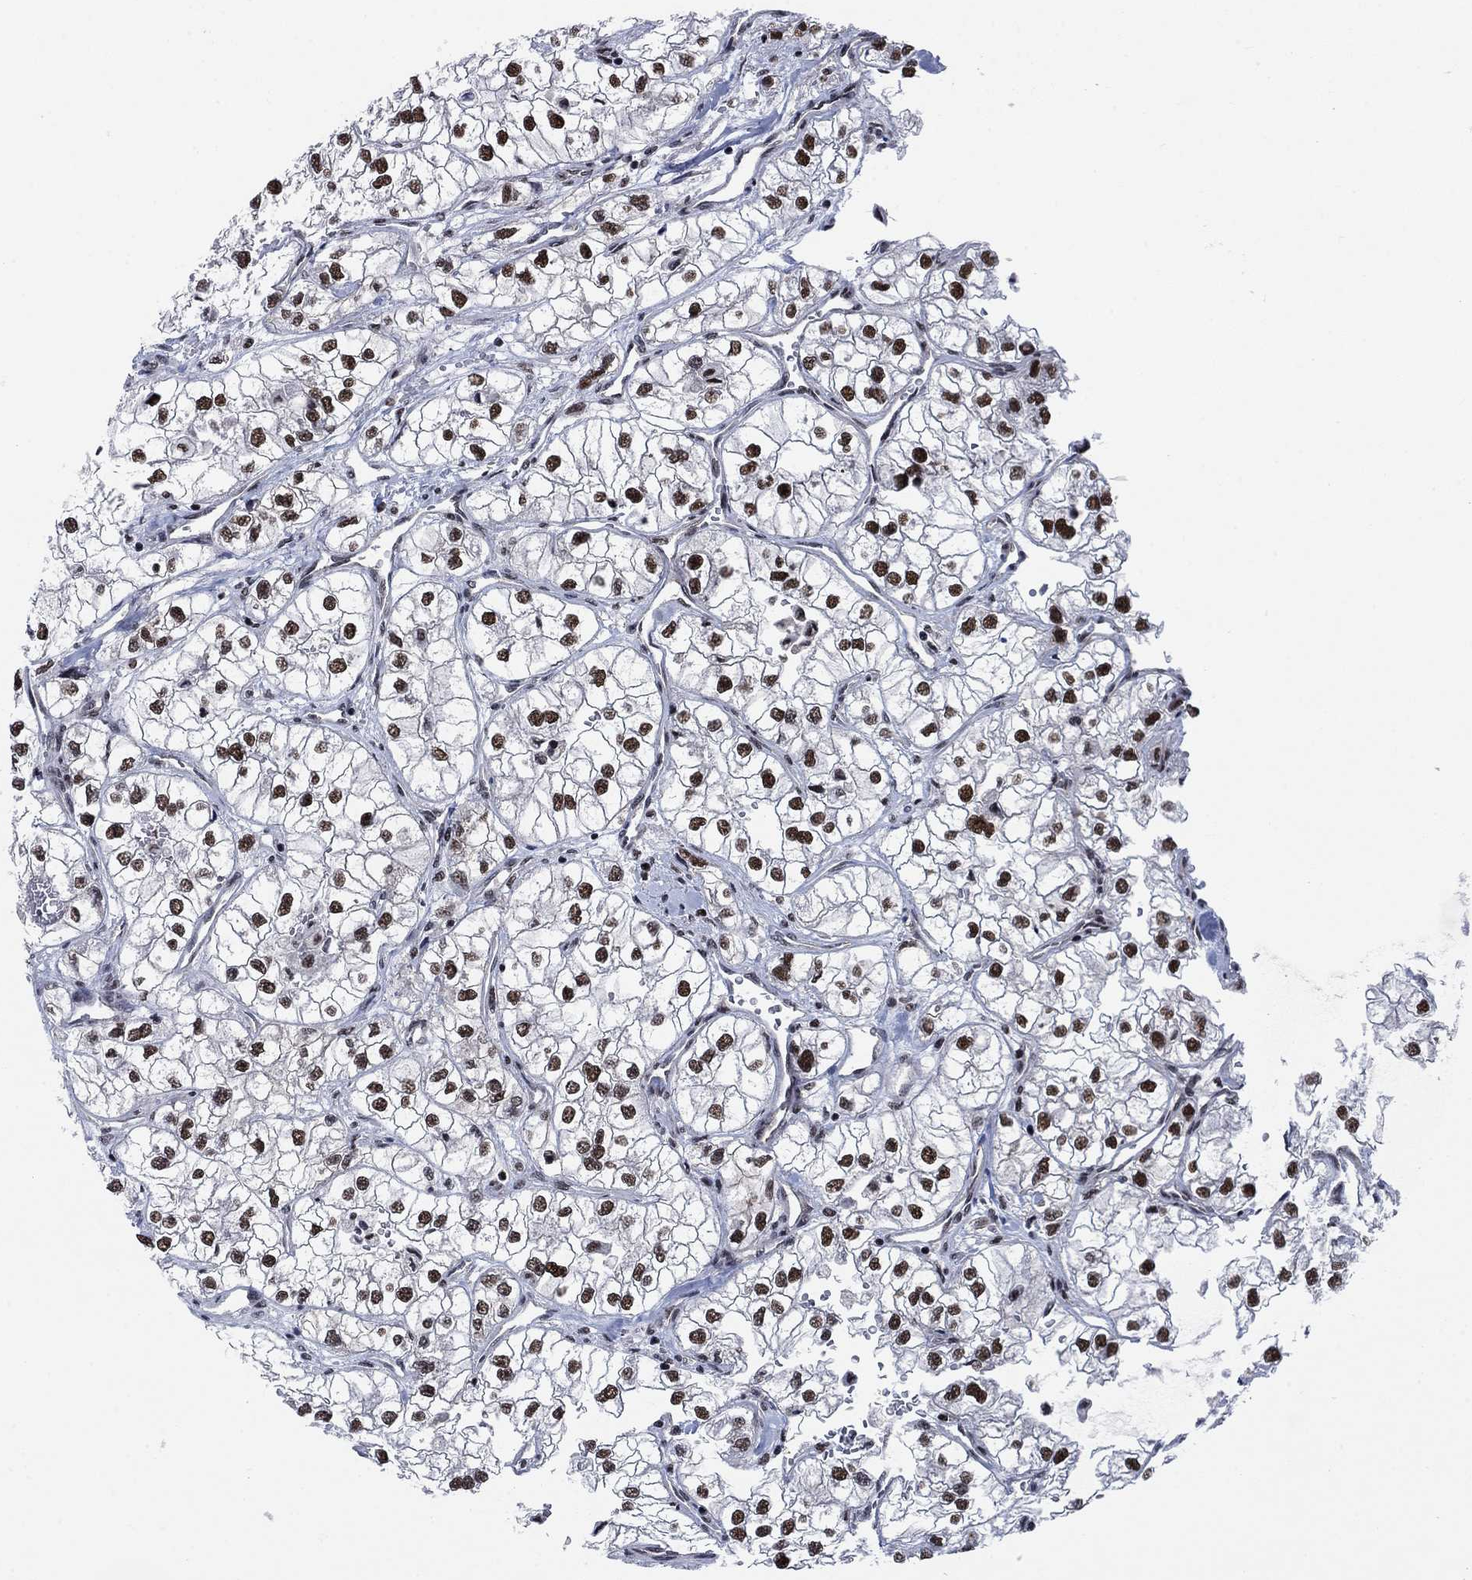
{"staining": {"intensity": "strong", "quantity": "25%-75%", "location": "nuclear"}, "tissue": "renal cancer", "cell_type": "Tumor cells", "image_type": "cancer", "snomed": [{"axis": "morphology", "description": "Adenocarcinoma, NOS"}, {"axis": "topography", "description": "Kidney"}], "caption": "Tumor cells demonstrate high levels of strong nuclear positivity in approximately 25%-75% of cells in human adenocarcinoma (renal). The staining was performed using DAB (3,3'-diaminobenzidine), with brown indicating positive protein expression. Nuclei are stained blue with hematoxylin.", "gene": "RPRD1B", "patient": {"sex": "male", "age": 59}}